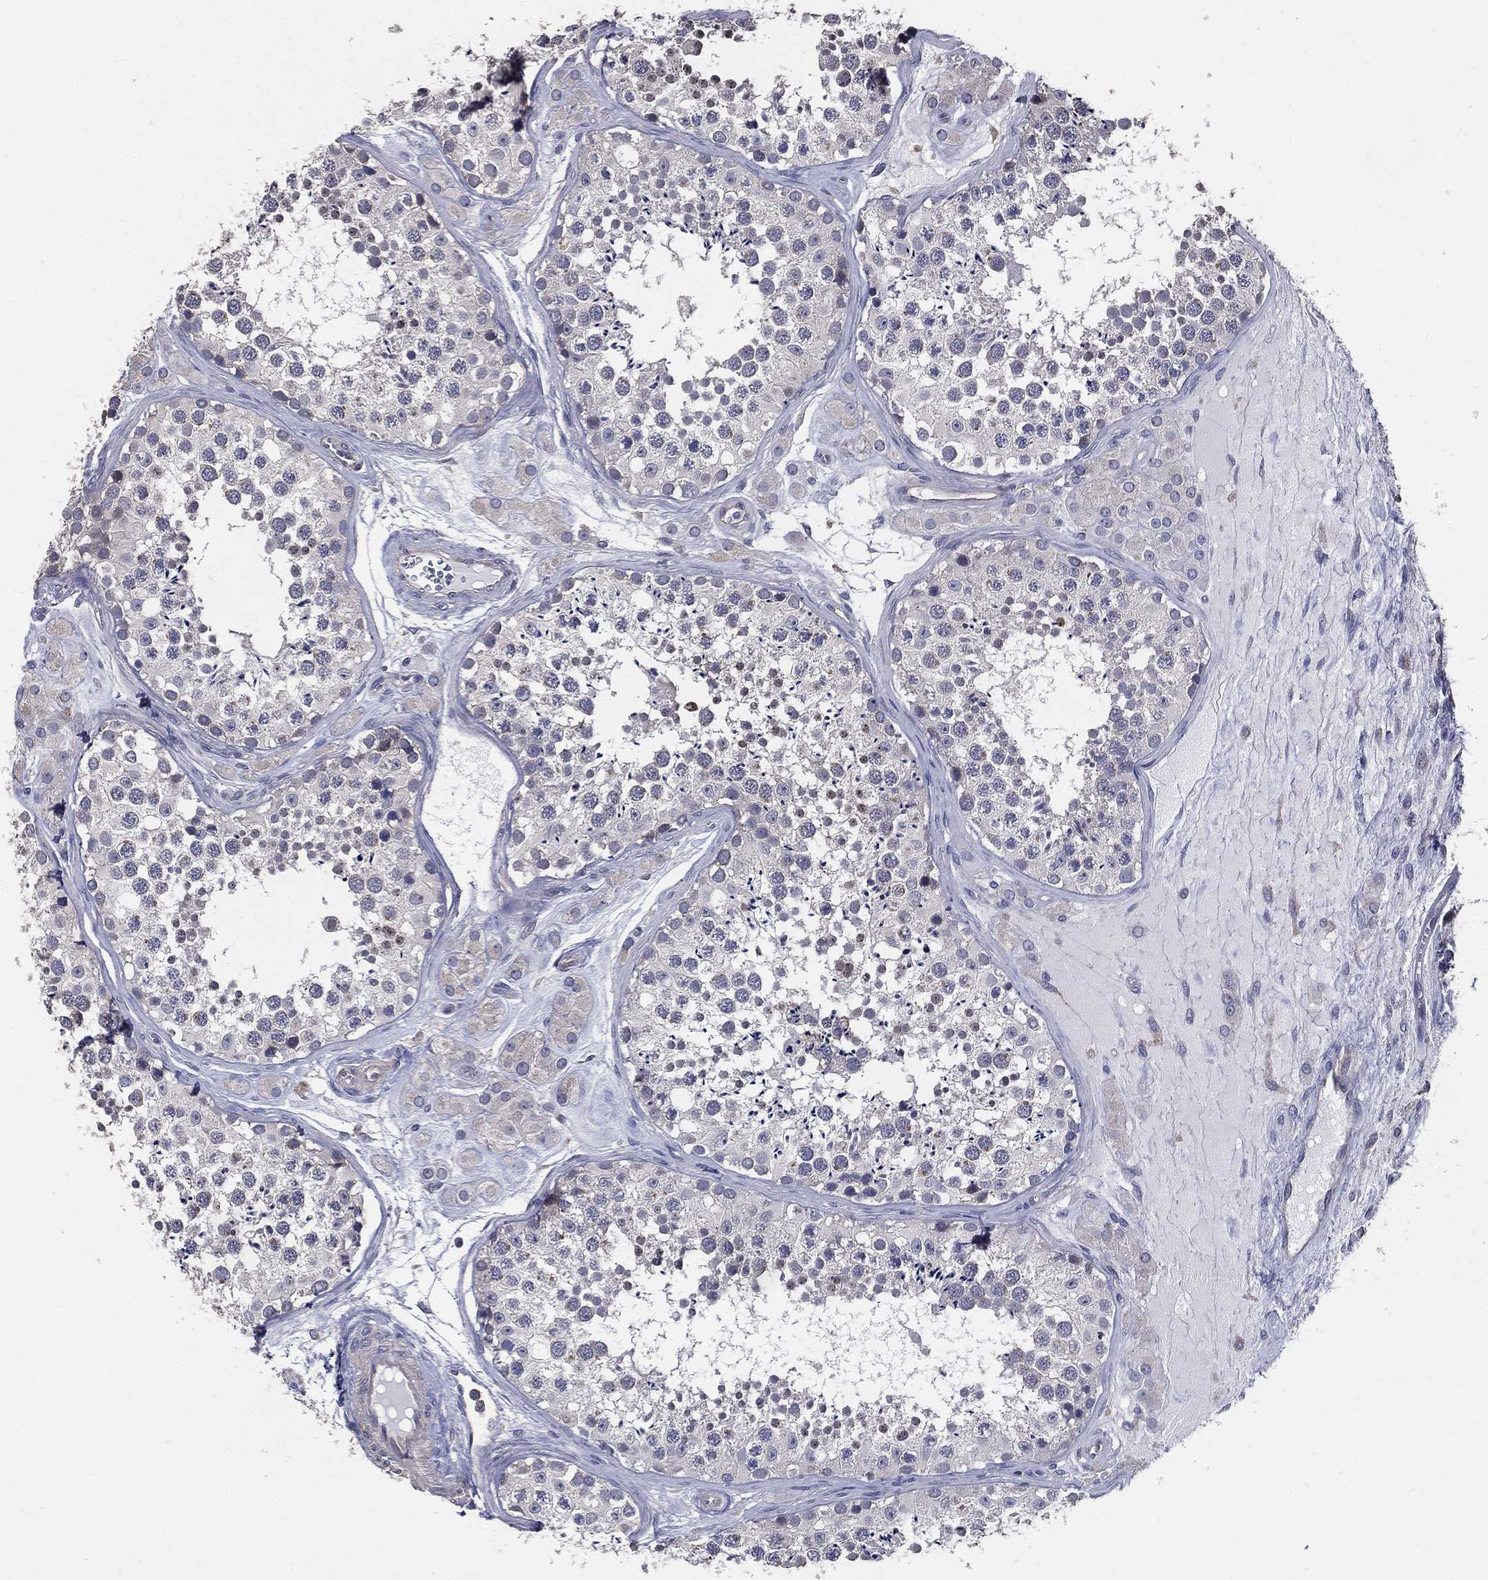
{"staining": {"intensity": "negative", "quantity": "none", "location": "none"}, "tissue": "testis", "cell_type": "Cells in seminiferous ducts", "image_type": "normal", "snomed": [{"axis": "morphology", "description": "Normal tissue, NOS"}, {"axis": "topography", "description": "Testis"}], "caption": "An image of testis stained for a protein displays no brown staining in cells in seminiferous ducts. (Stains: DAB immunohistochemistry (IHC) with hematoxylin counter stain, Microscopy: brightfield microscopy at high magnification).", "gene": "SERPINB2", "patient": {"sex": "male", "age": 31}}